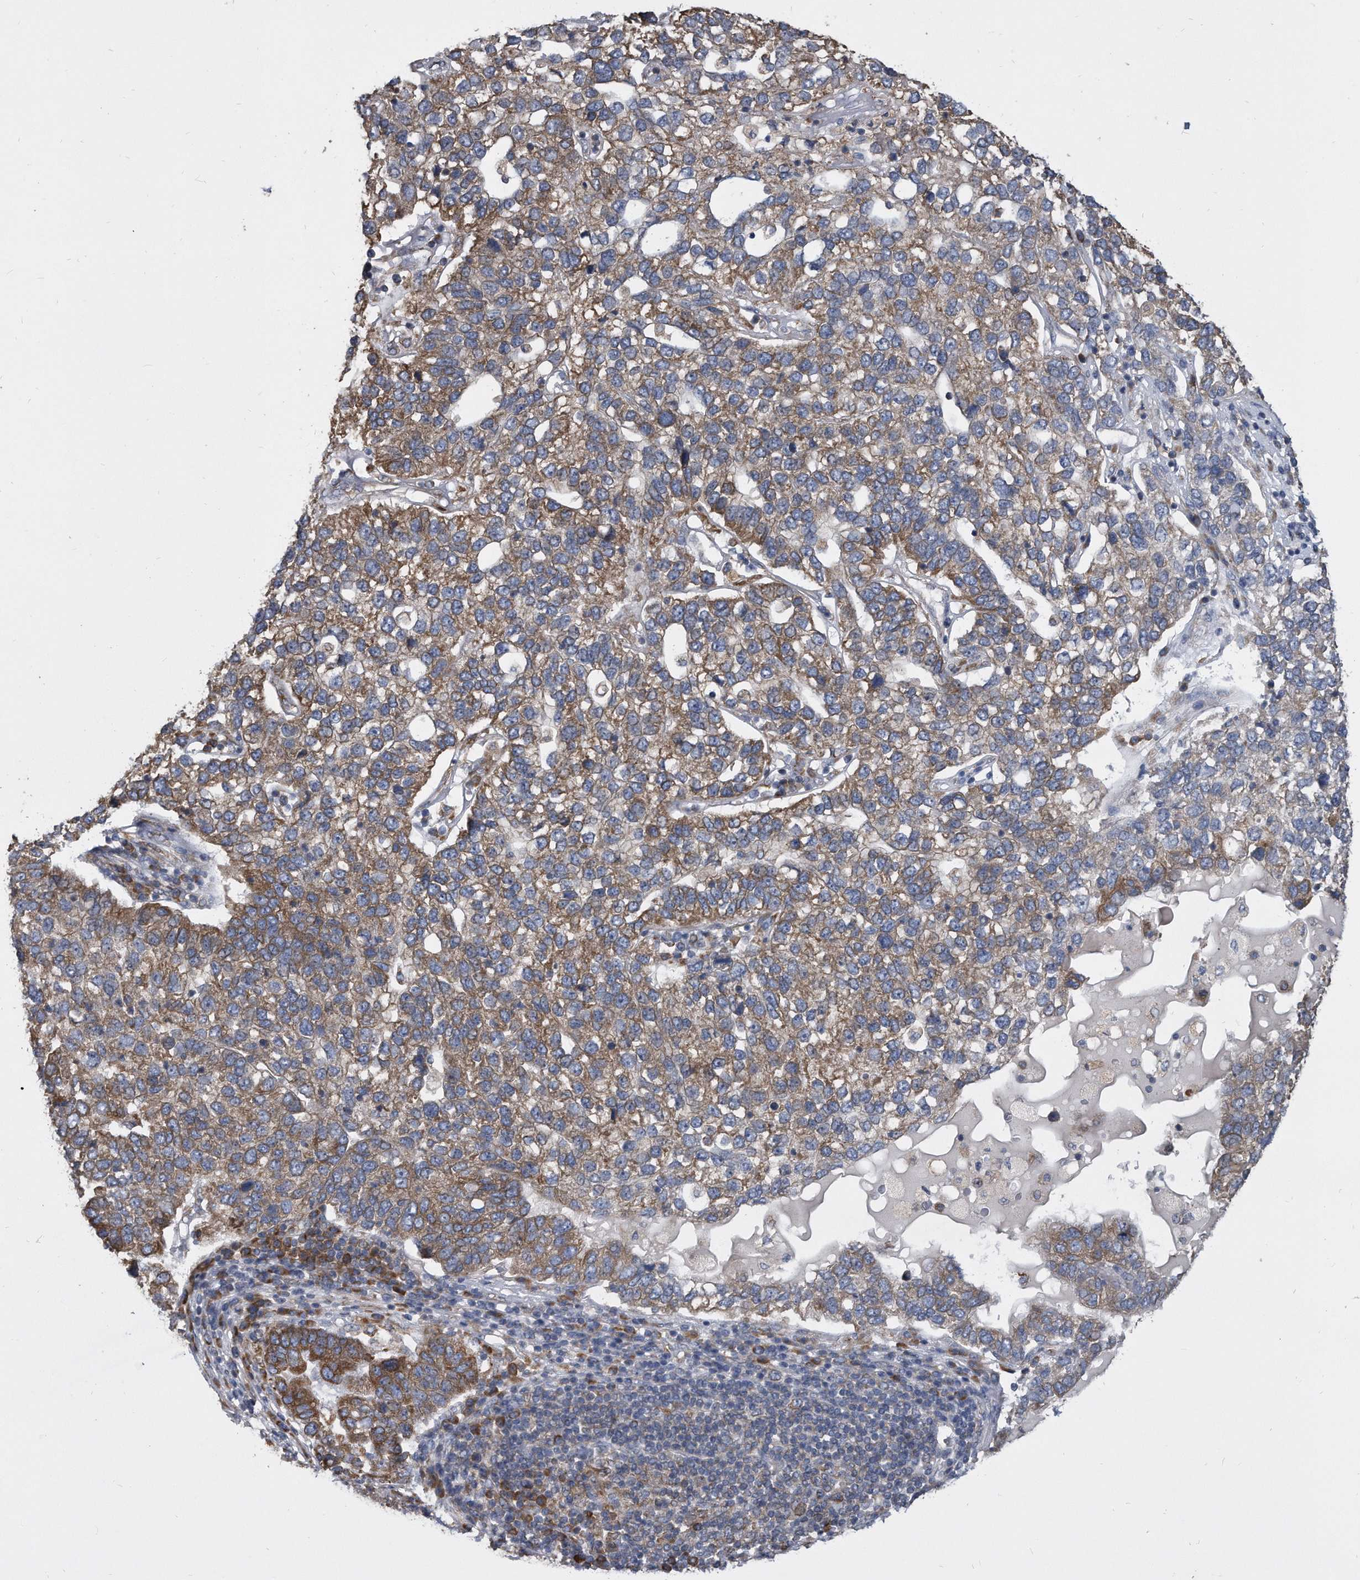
{"staining": {"intensity": "moderate", "quantity": ">75%", "location": "cytoplasmic/membranous"}, "tissue": "pancreatic cancer", "cell_type": "Tumor cells", "image_type": "cancer", "snomed": [{"axis": "morphology", "description": "Adenocarcinoma, NOS"}, {"axis": "topography", "description": "Pancreas"}], "caption": "A high-resolution histopathology image shows immunohistochemistry (IHC) staining of pancreatic cancer (adenocarcinoma), which reveals moderate cytoplasmic/membranous expression in approximately >75% of tumor cells.", "gene": "CCDC47", "patient": {"sex": "female", "age": 61}}